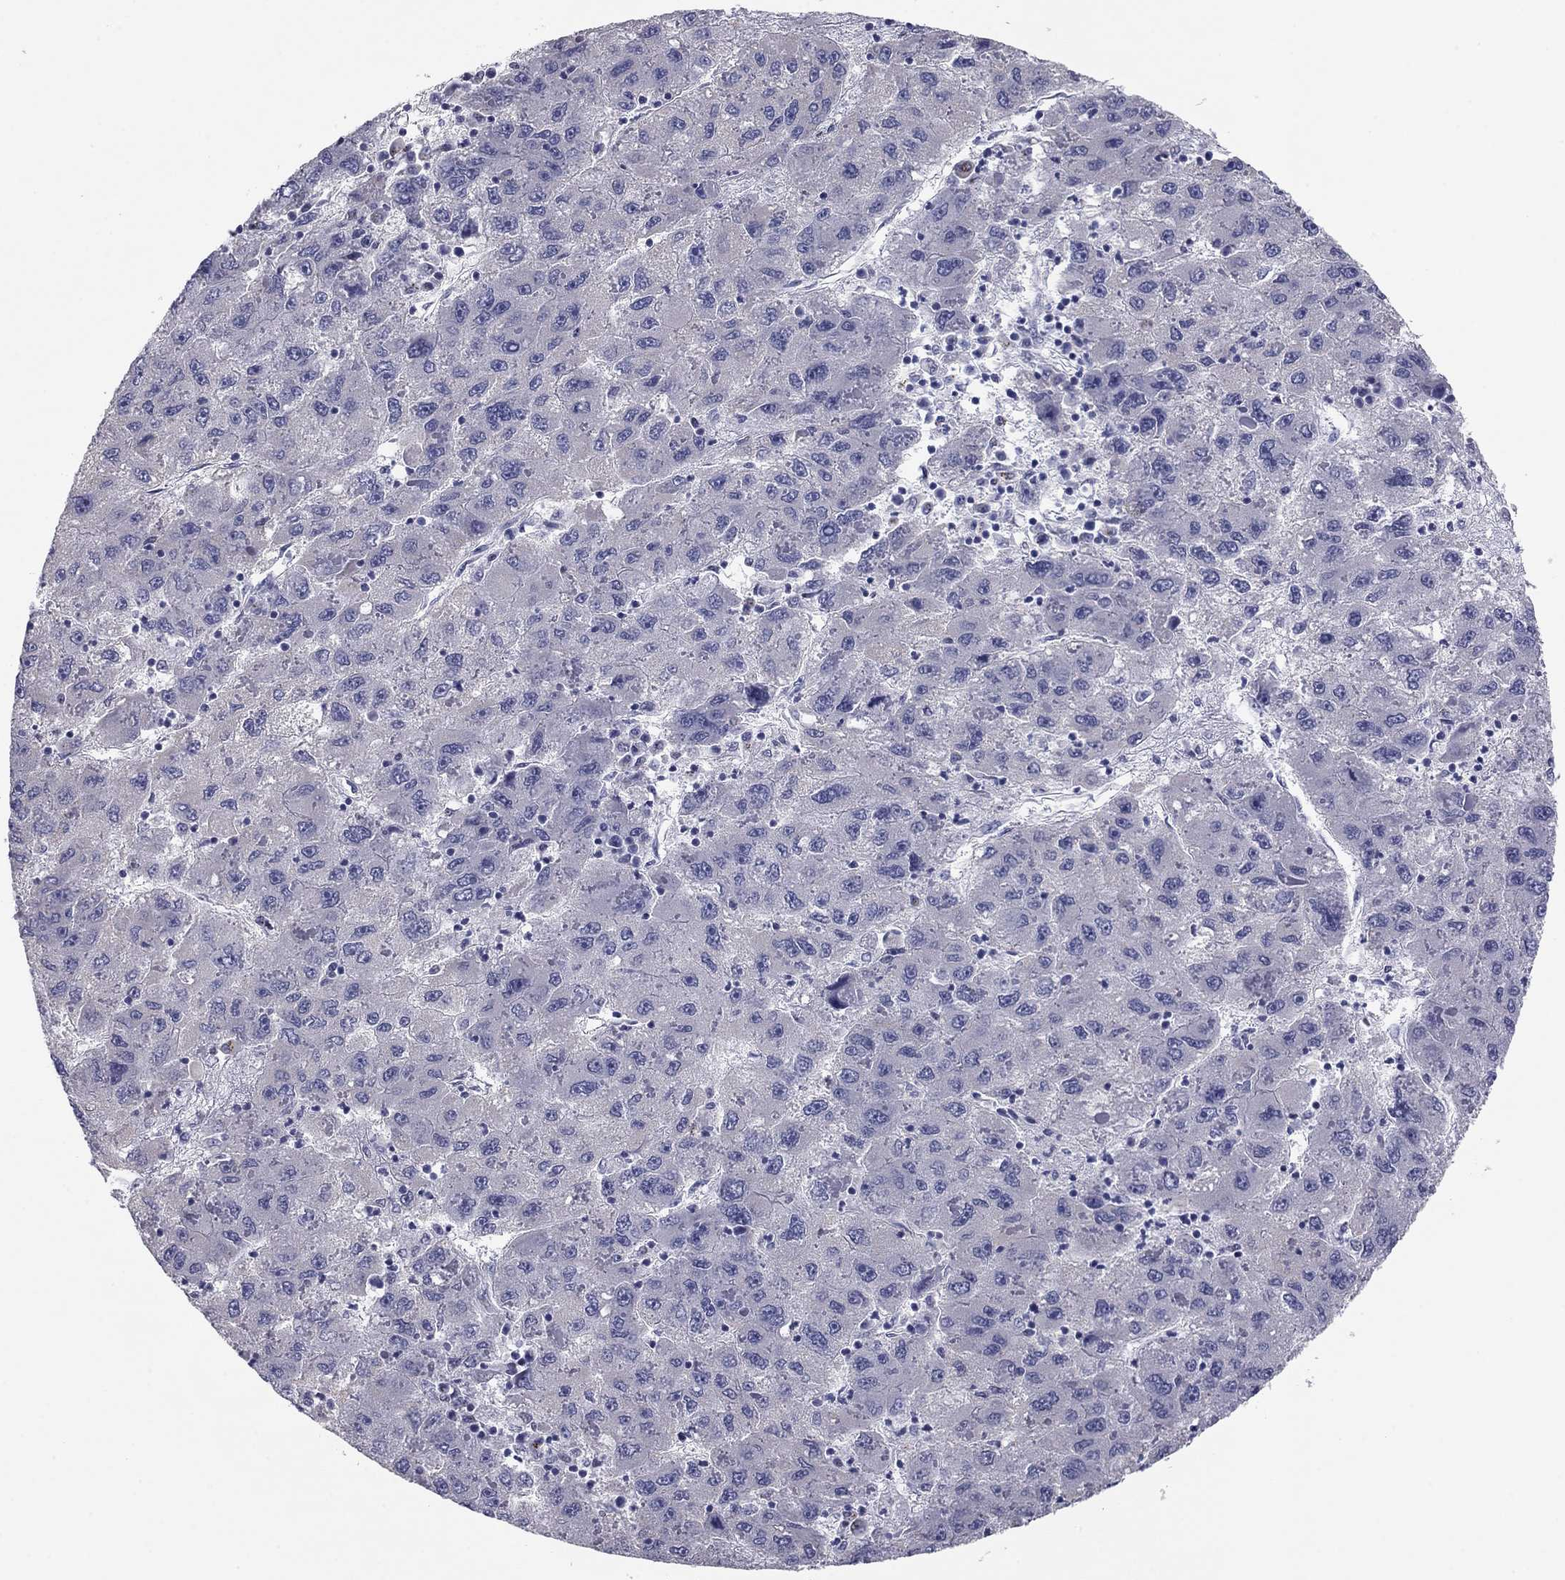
{"staining": {"intensity": "negative", "quantity": "none", "location": "none"}, "tissue": "liver cancer", "cell_type": "Tumor cells", "image_type": "cancer", "snomed": [{"axis": "morphology", "description": "Carcinoma, Hepatocellular, NOS"}, {"axis": "topography", "description": "Liver"}], "caption": "Tumor cells are negative for protein expression in human liver cancer (hepatocellular carcinoma). (DAB immunohistochemistry (IHC) with hematoxylin counter stain).", "gene": "SEPTIN3", "patient": {"sex": "male", "age": 75}}